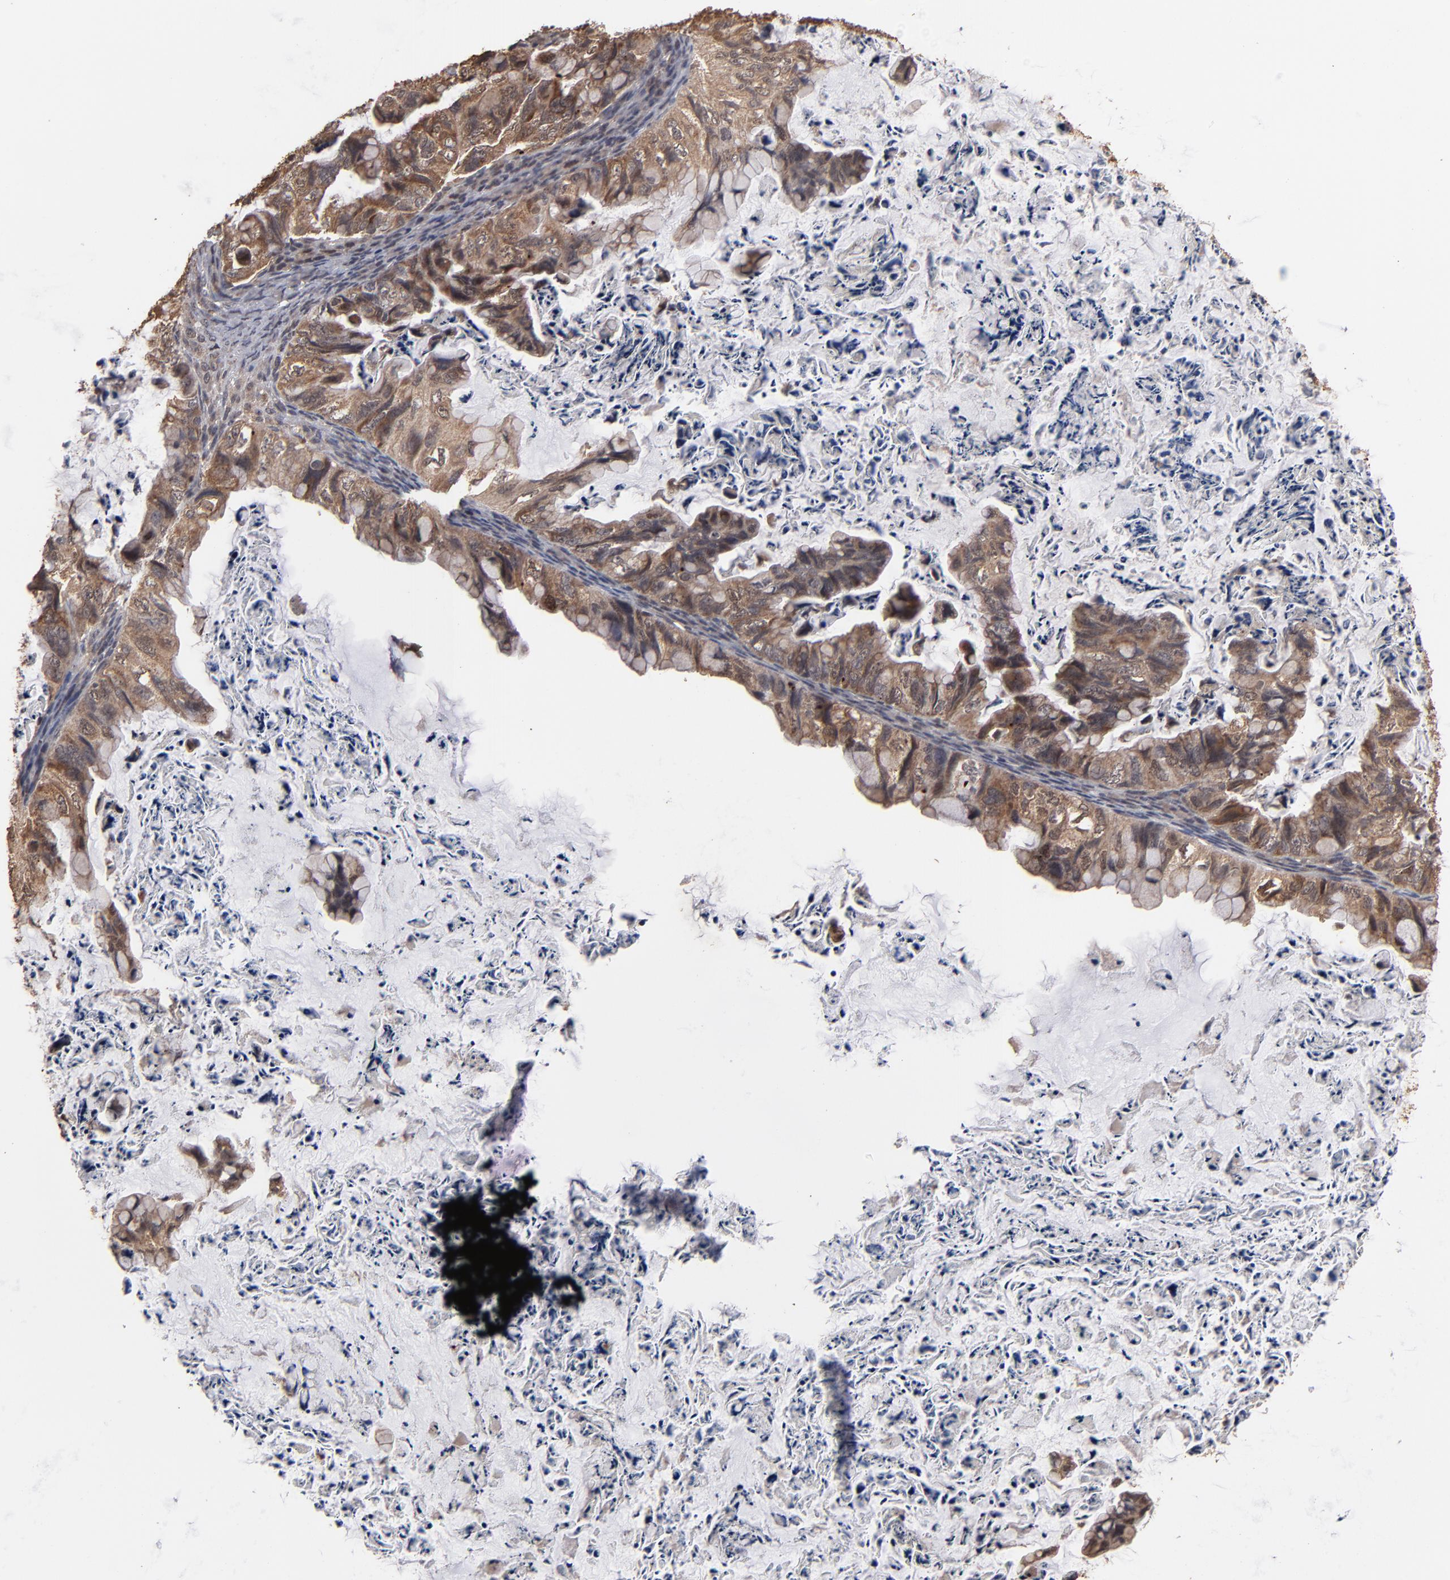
{"staining": {"intensity": "moderate", "quantity": ">75%", "location": "cytoplasmic/membranous,nuclear"}, "tissue": "ovarian cancer", "cell_type": "Tumor cells", "image_type": "cancer", "snomed": [{"axis": "morphology", "description": "Cystadenocarcinoma, mucinous, NOS"}, {"axis": "topography", "description": "Ovary"}], "caption": "Immunohistochemical staining of human ovarian cancer demonstrates medium levels of moderate cytoplasmic/membranous and nuclear staining in about >75% of tumor cells.", "gene": "NXF2B", "patient": {"sex": "female", "age": 36}}